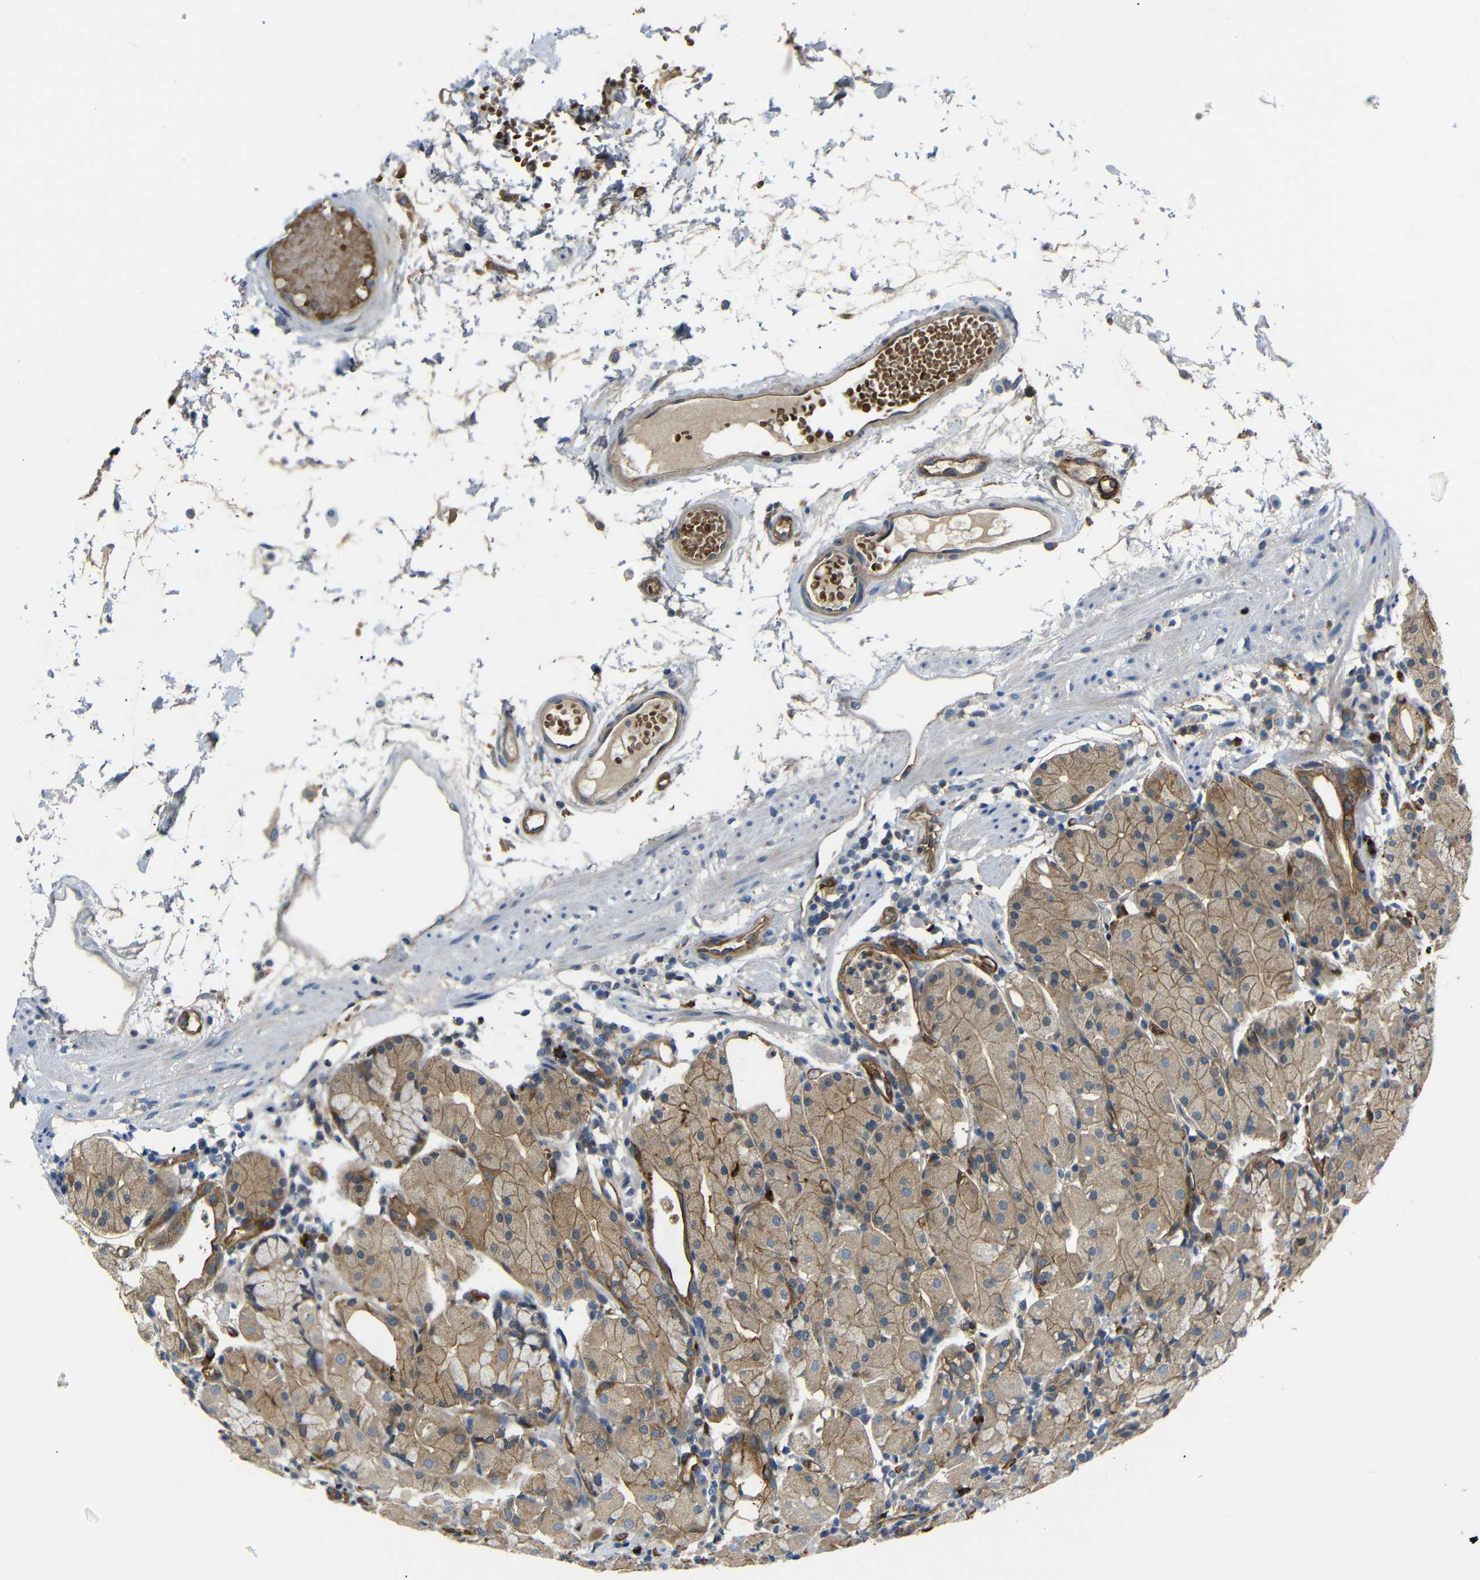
{"staining": {"intensity": "moderate", "quantity": "25%-75%", "location": "cytoplasmic/membranous"}, "tissue": "stomach", "cell_type": "Glandular cells", "image_type": "normal", "snomed": [{"axis": "morphology", "description": "Normal tissue, NOS"}, {"axis": "topography", "description": "Stomach"}, {"axis": "topography", "description": "Stomach, lower"}], "caption": "A histopathology image showing moderate cytoplasmic/membranous positivity in approximately 25%-75% of glandular cells in unremarkable stomach, as visualized by brown immunohistochemical staining.", "gene": "MYO1B", "patient": {"sex": "female", "age": 75}}